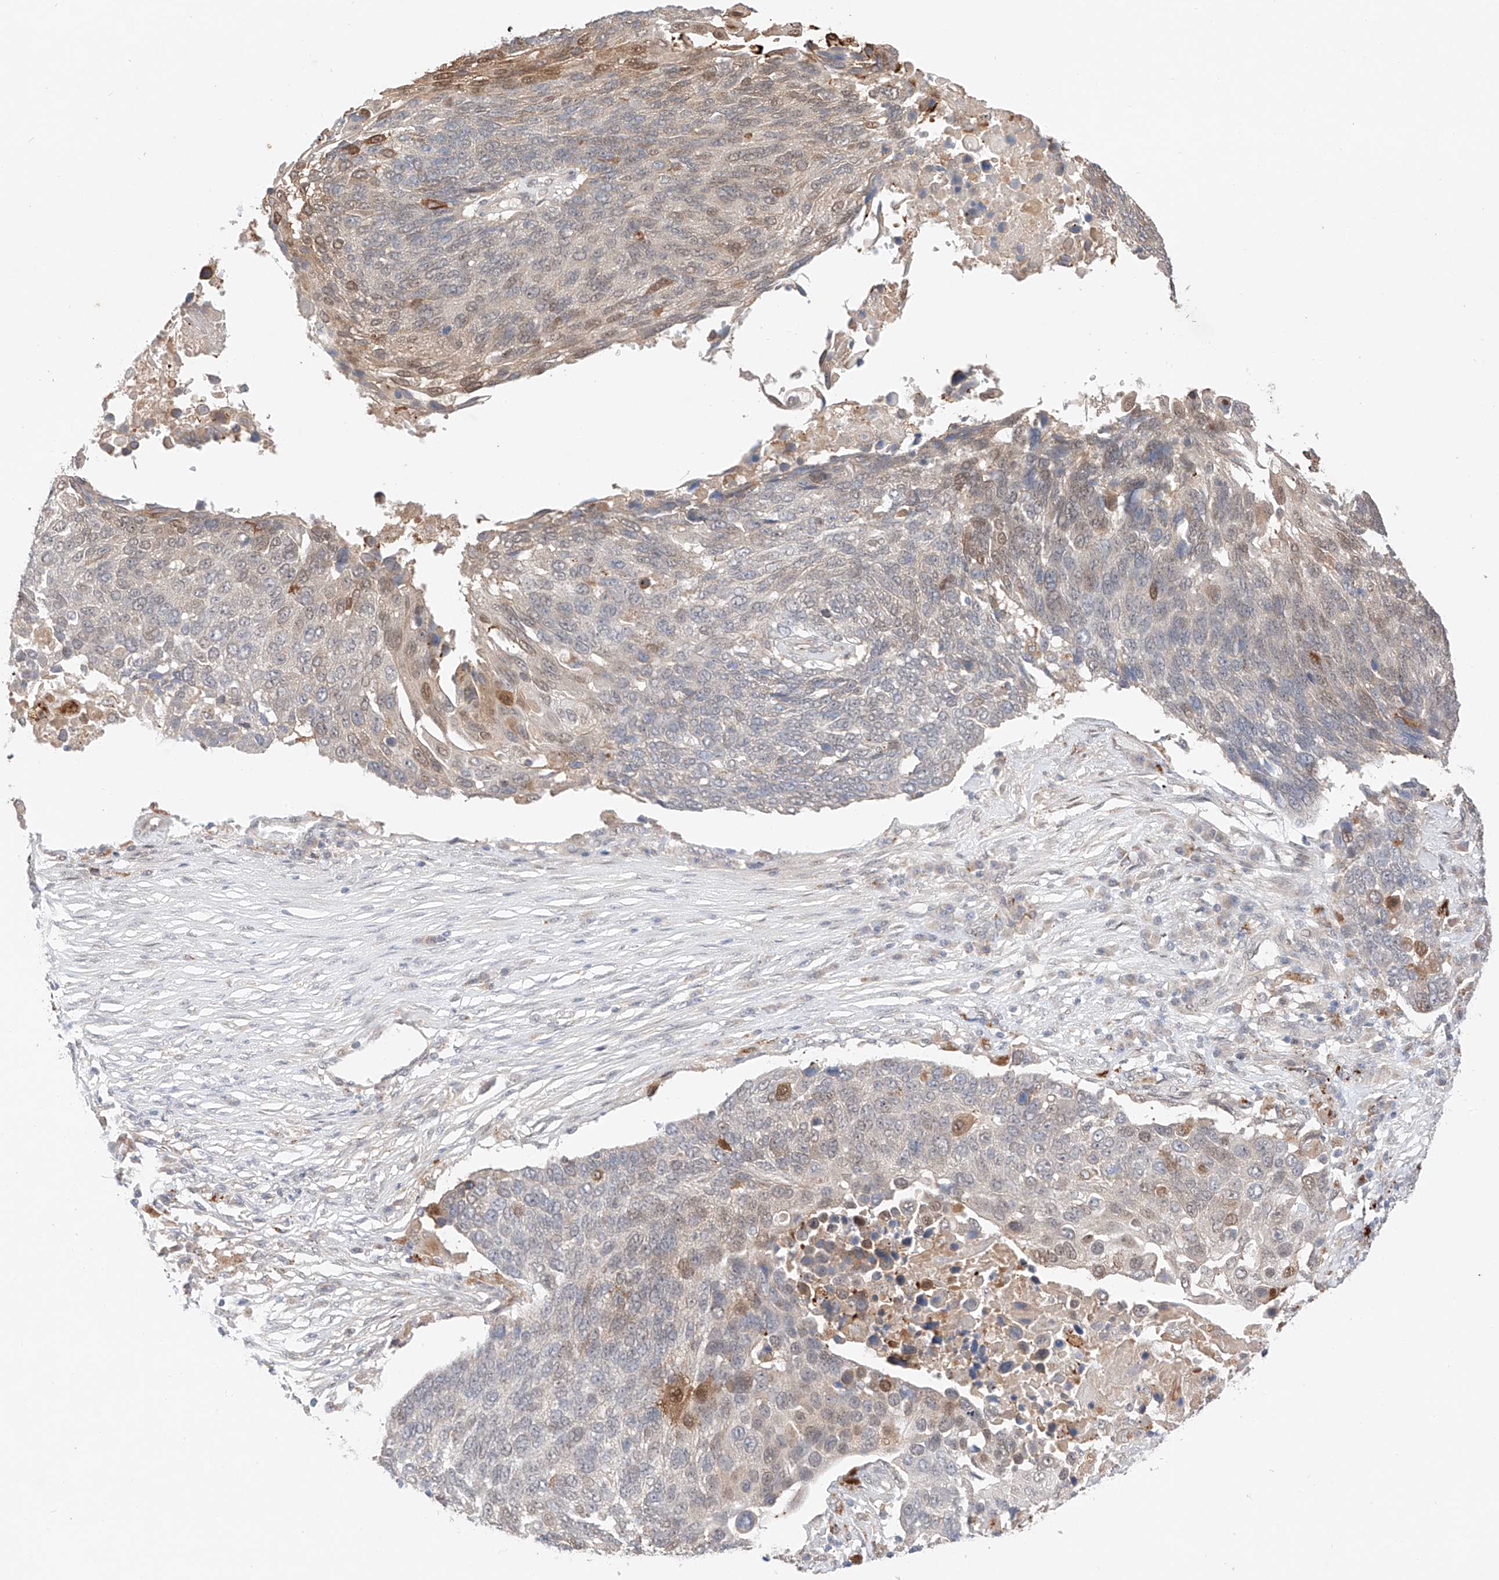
{"staining": {"intensity": "moderate", "quantity": "<25%", "location": "cytoplasmic/membranous,nuclear"}, "tissue": "lung cancer", "cell_type": "Tumor cells", "image_type": "cancer", "snomed": [{"axis": "morphology", "description": "Squamous cell carcinoma, NOS"}, {"axis": "topography", "description": "Lung"}], "caption": "Lung cancer (squamous cell carcinoma) stained with DAB IHC displays low levels of moderate cytoplasmic/membranous and nuclear expression in approximately <25% of tumor cells.", "gene": "GCNT1", "patient": {"sex": "male", "age": 66}}